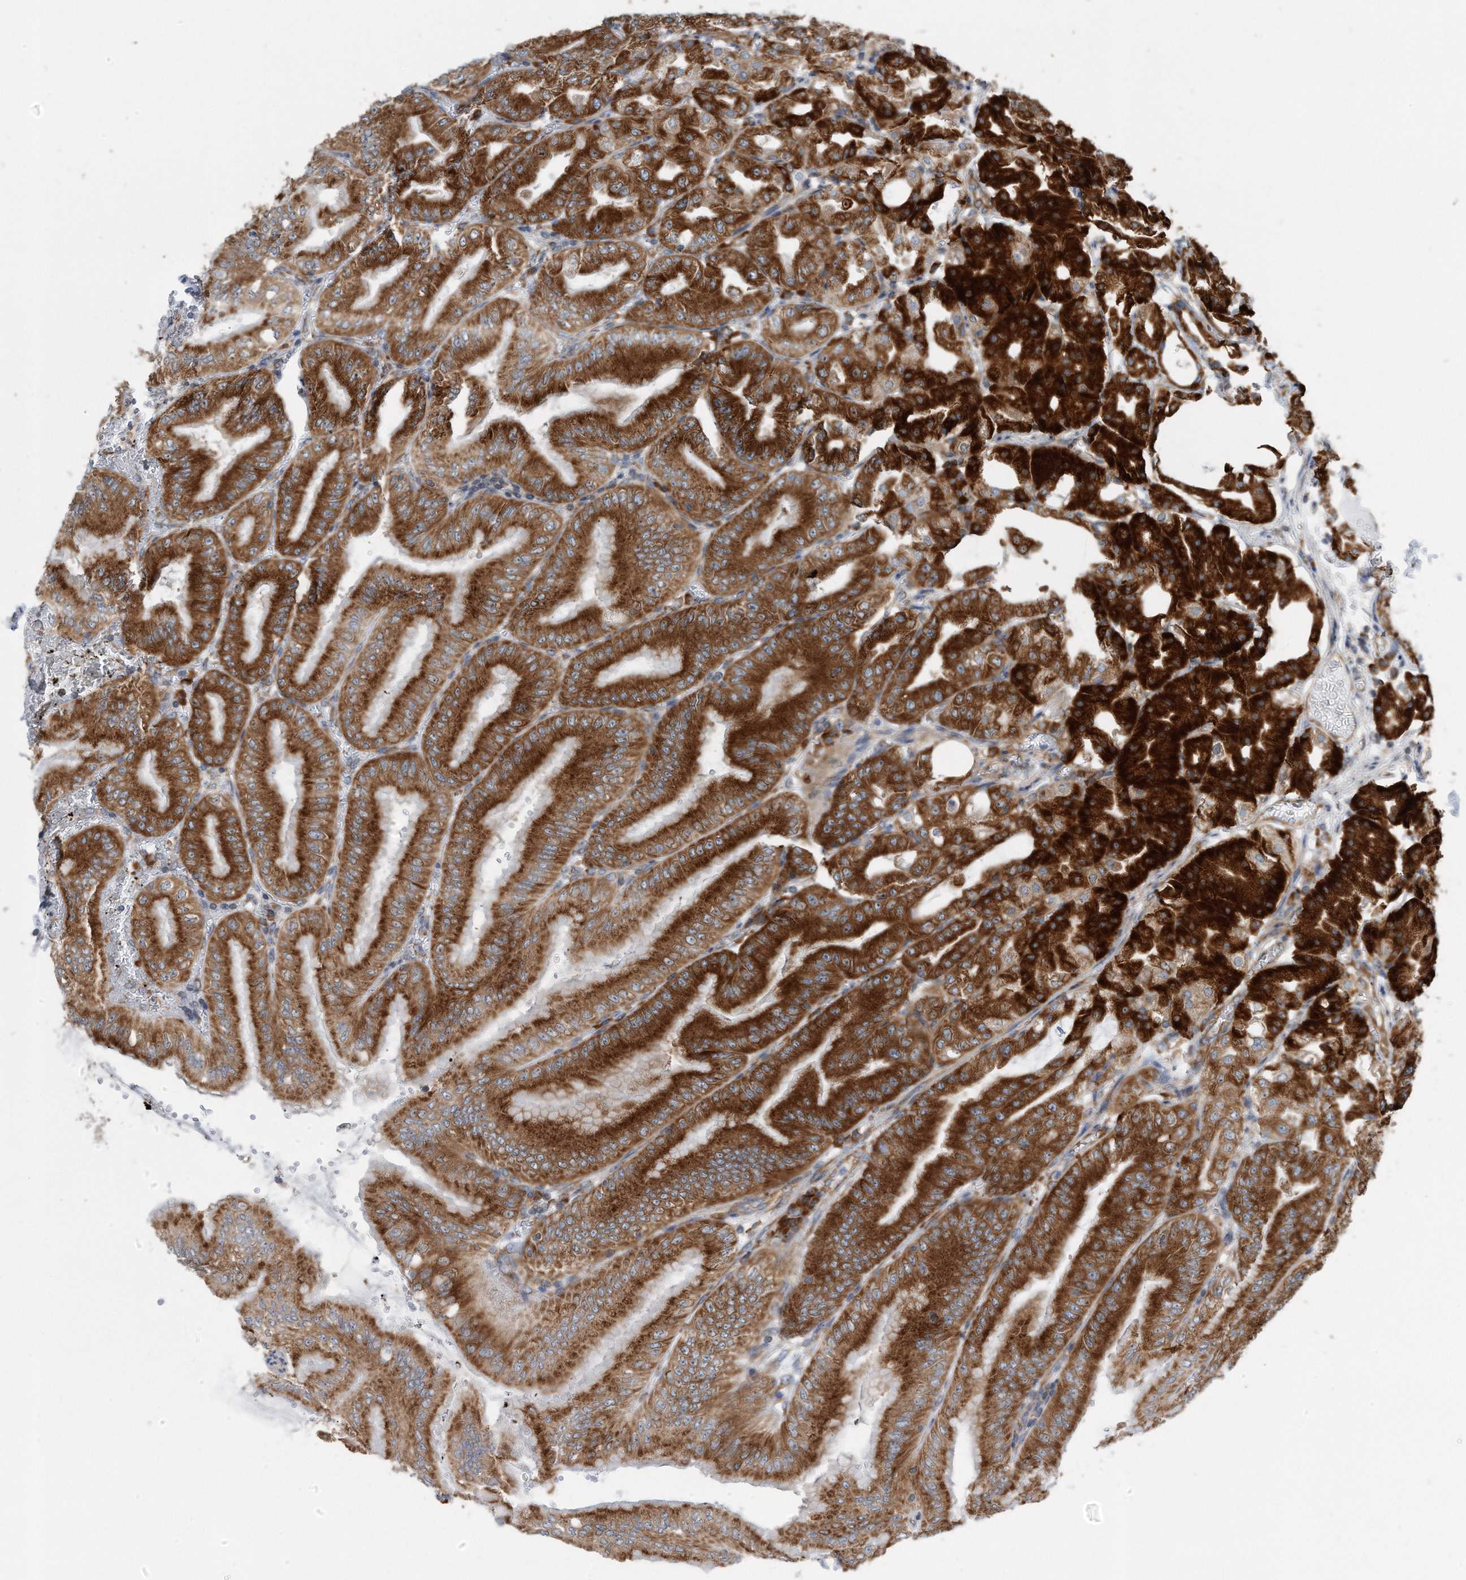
{"staining": {"intensity": "strong", "quantity": ">75%", "location": "cytoplasmic/membranous"}, "tissue": "stomach", "cell_type": "Glandular cells", "image_type": "normal", "snomed": [{"axis": "morphology", "description": "Normal tissue, NOS"}, {"axis": "topography", "description": "Stomach, lower"}], "caption": "Immunohistochemical staining of normal stomach displays high levels of strong cytoplasmic/membranous positivity in about >75% of glandular cells.", "gene": "RPL26L1", "patient": {"sex": "male", "age": 71}}